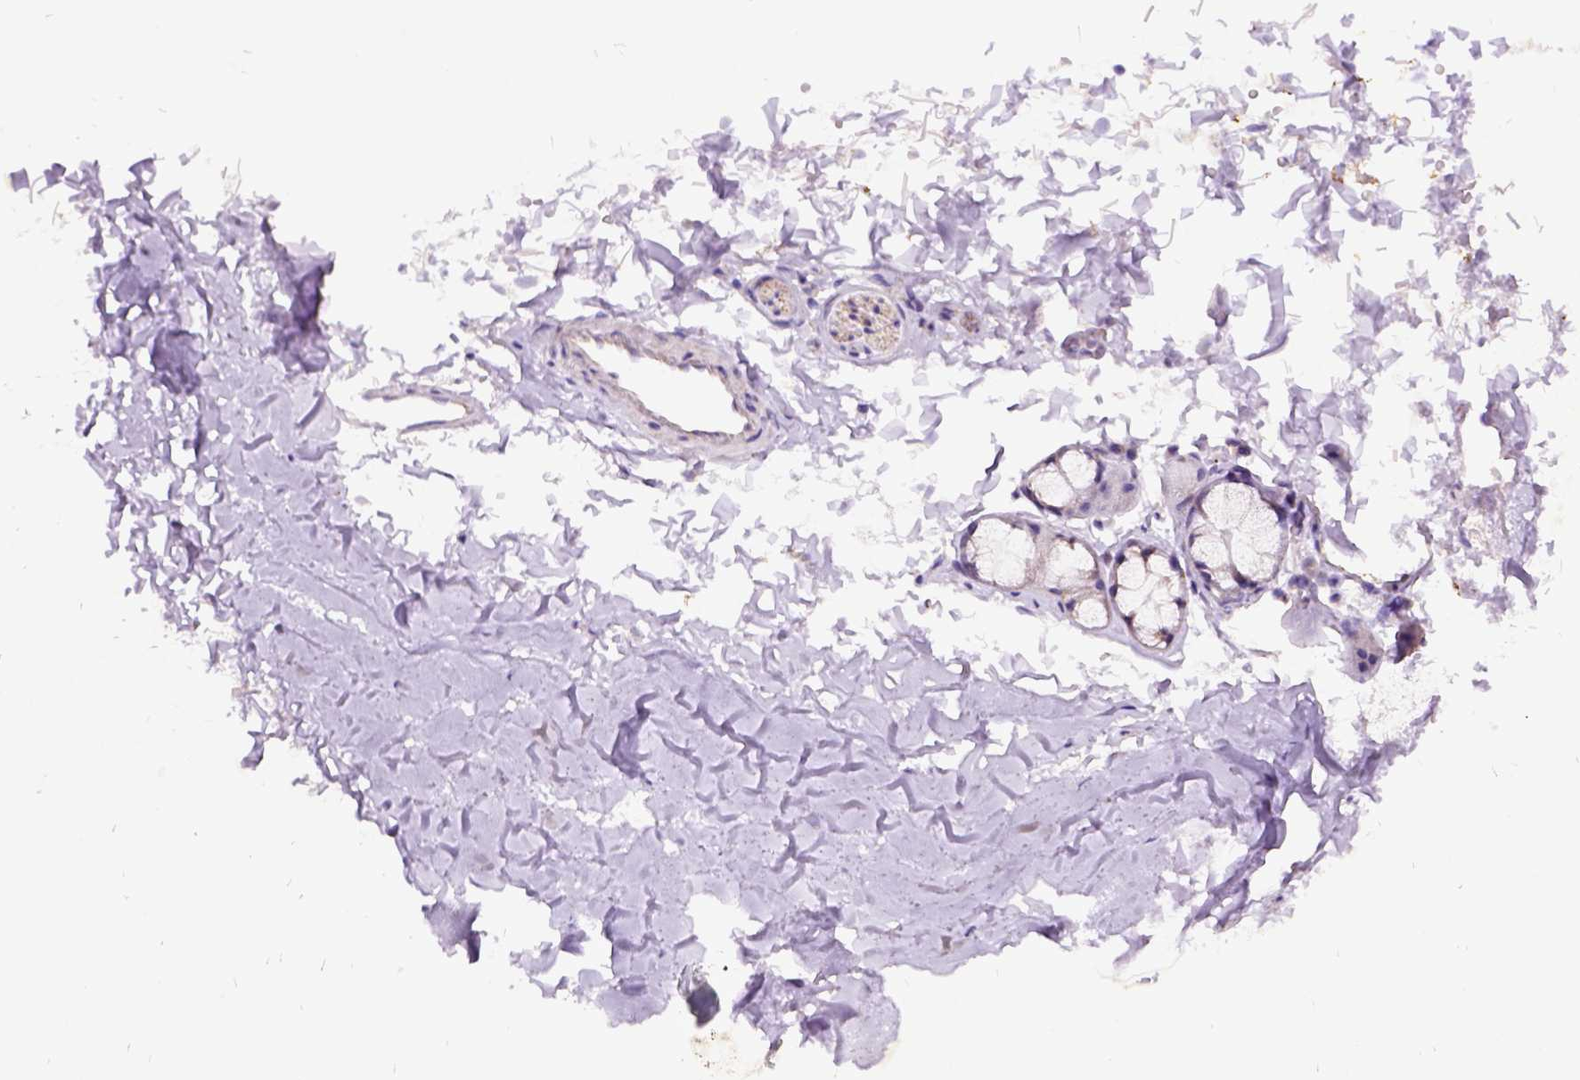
{"staining": {"intensity": "weak", "quantity": ">75%", "location": "cytoplasmic/membranous"}, "tissue": "soft tissue", "cell_type": "Chondrocytes", "image_type": "normal", "snomed": [{"axis": "morphology", "description": "Normal tissue, NOS"}, {"axis": "topography", "description": "Cartilage tissue"}, {"axis": "topography", "description": "Bronchus"}], "caption": "Unremarkable soft tissue exhibits weak cytoplasmic/membranous expression in approximately >75% of chondrocytes.", "gene": "CFAP54", "patient": {"sex": "female", "age": 79}}